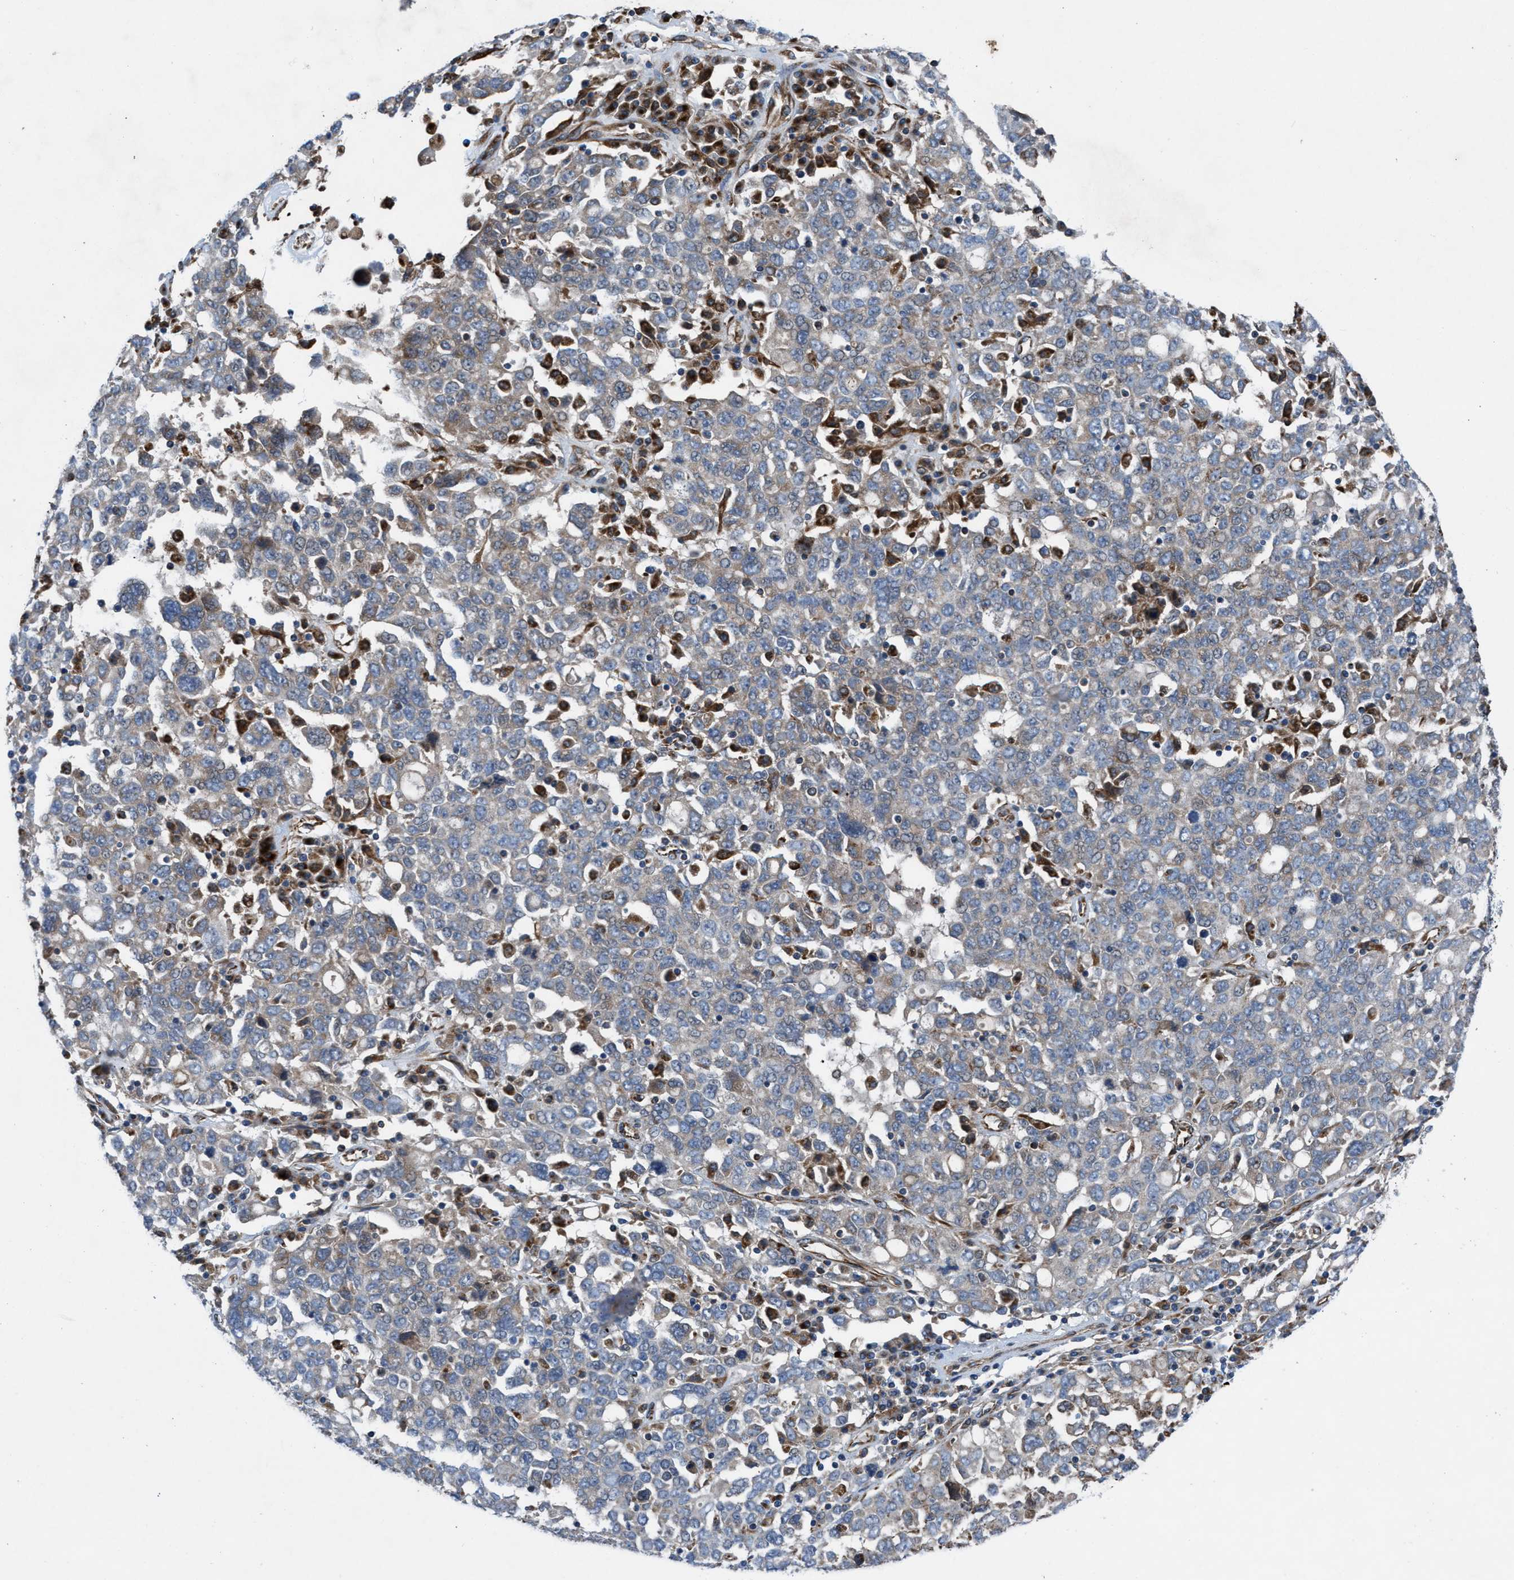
{"staining": {"intensity": "weak", "quantity": "<25%", "location": "cytoplasmic/membranous"}, "tissue": "ovarian cancer", "cell_type": "Tumor cells", "image_type": "cancer", "snomed": [{"axis": "morphology", "description": "Carcinoma, endometroid"}, {"axis": "topography", "description": "Ovary"}], "caption": "Human endometroid carcinoma (ovarian) stained for a protein using immunohistochemistry displays no expression in tumor cells.", "gene": "SLC6A9", "patient": {"sex": "female", "age": 62}}